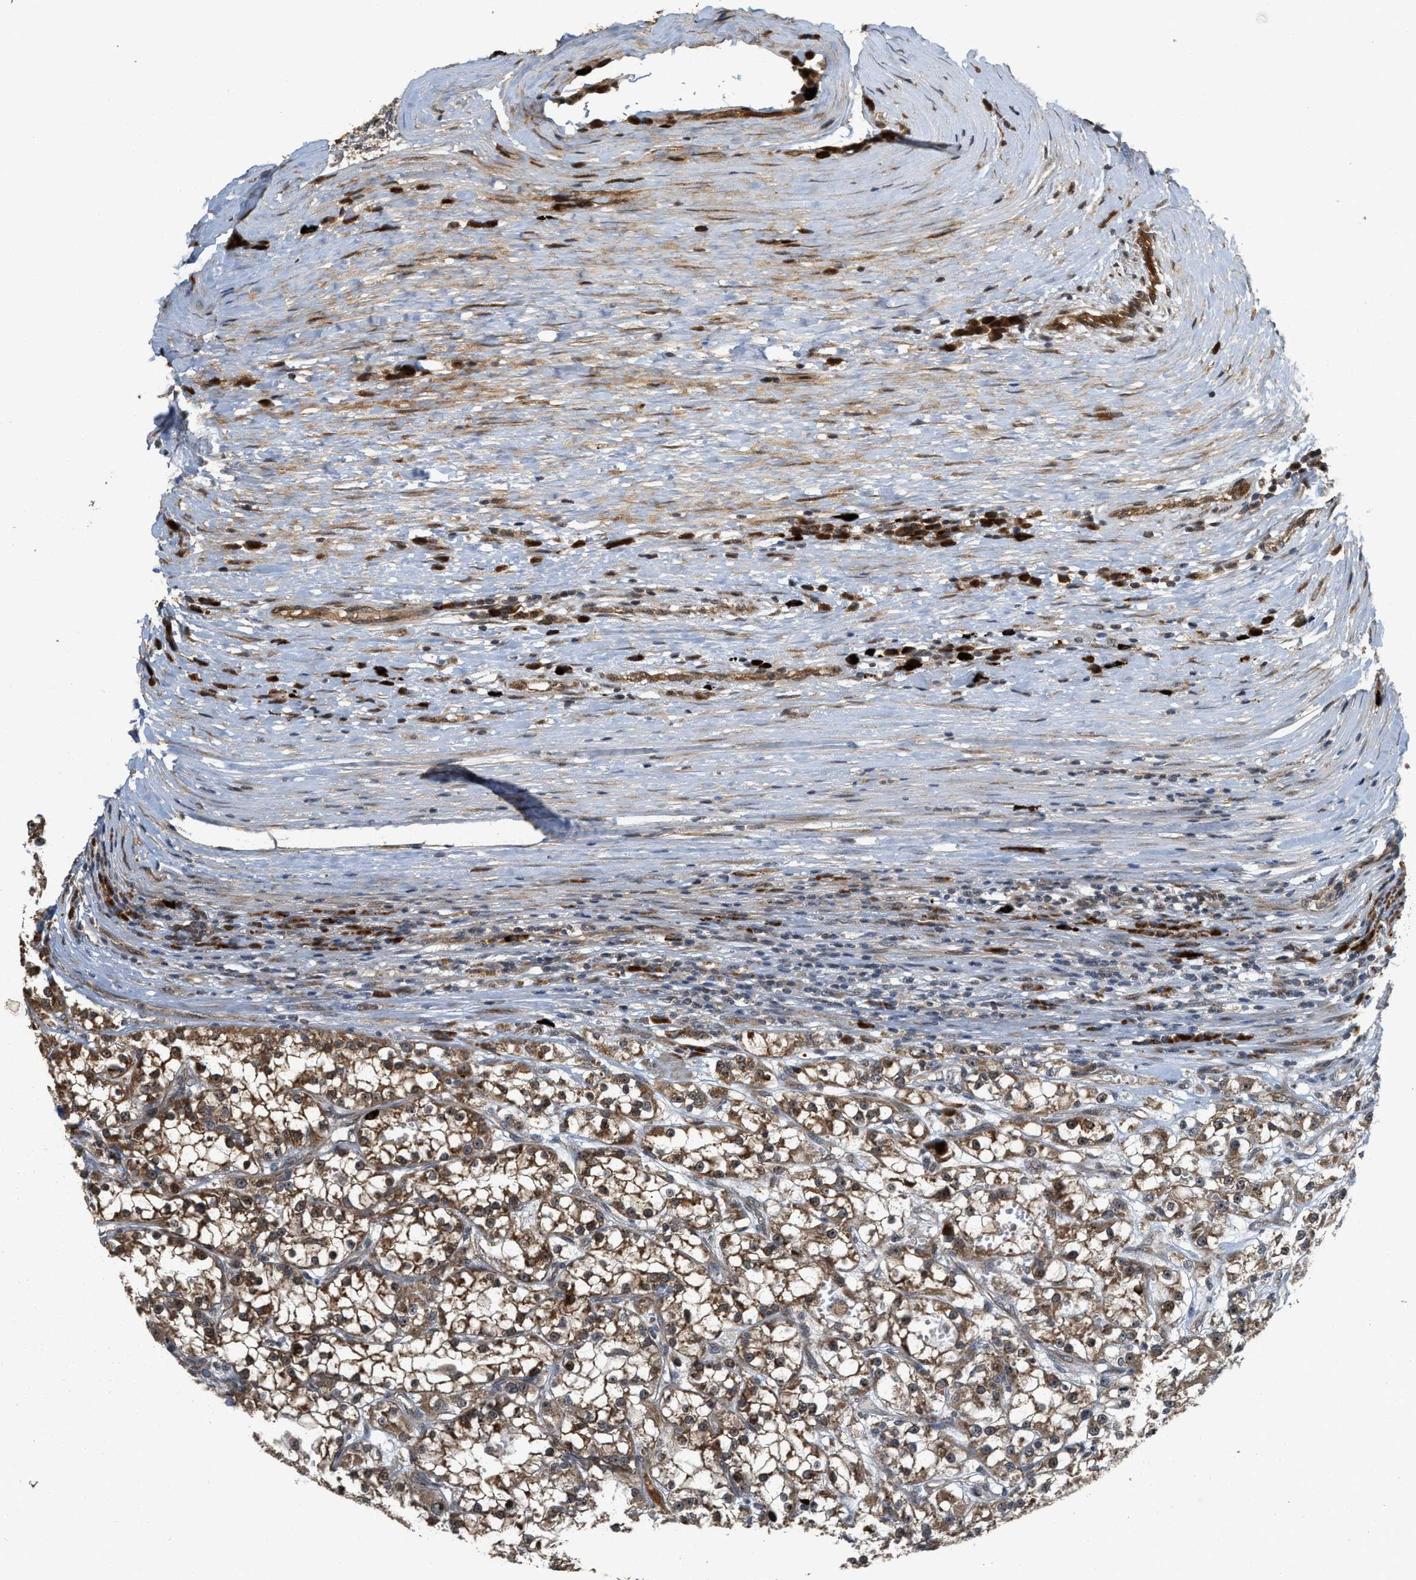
{"staining": {"intensity": "moderate", "quantity": ">75%", "location": "cytoplasmic/membranous,nuclear"}, "tissue": "renal cancer", "cell_type": "Tumor cells", "image_type": "cancer", "snomed": [{"axis": "morphology", "description": "Adenocarcinoma, NOS"}, {"axis": "topography", "description": "Kidney"}], "caption": "Protein expression analysis of renal adenocarcinoma exhibits moderate cytoplasmic/membranous and nuclear staining in approximately >75% of tumor cells.", "gene": "ELP2", "patient": {"sex": "female", "age": 52}}